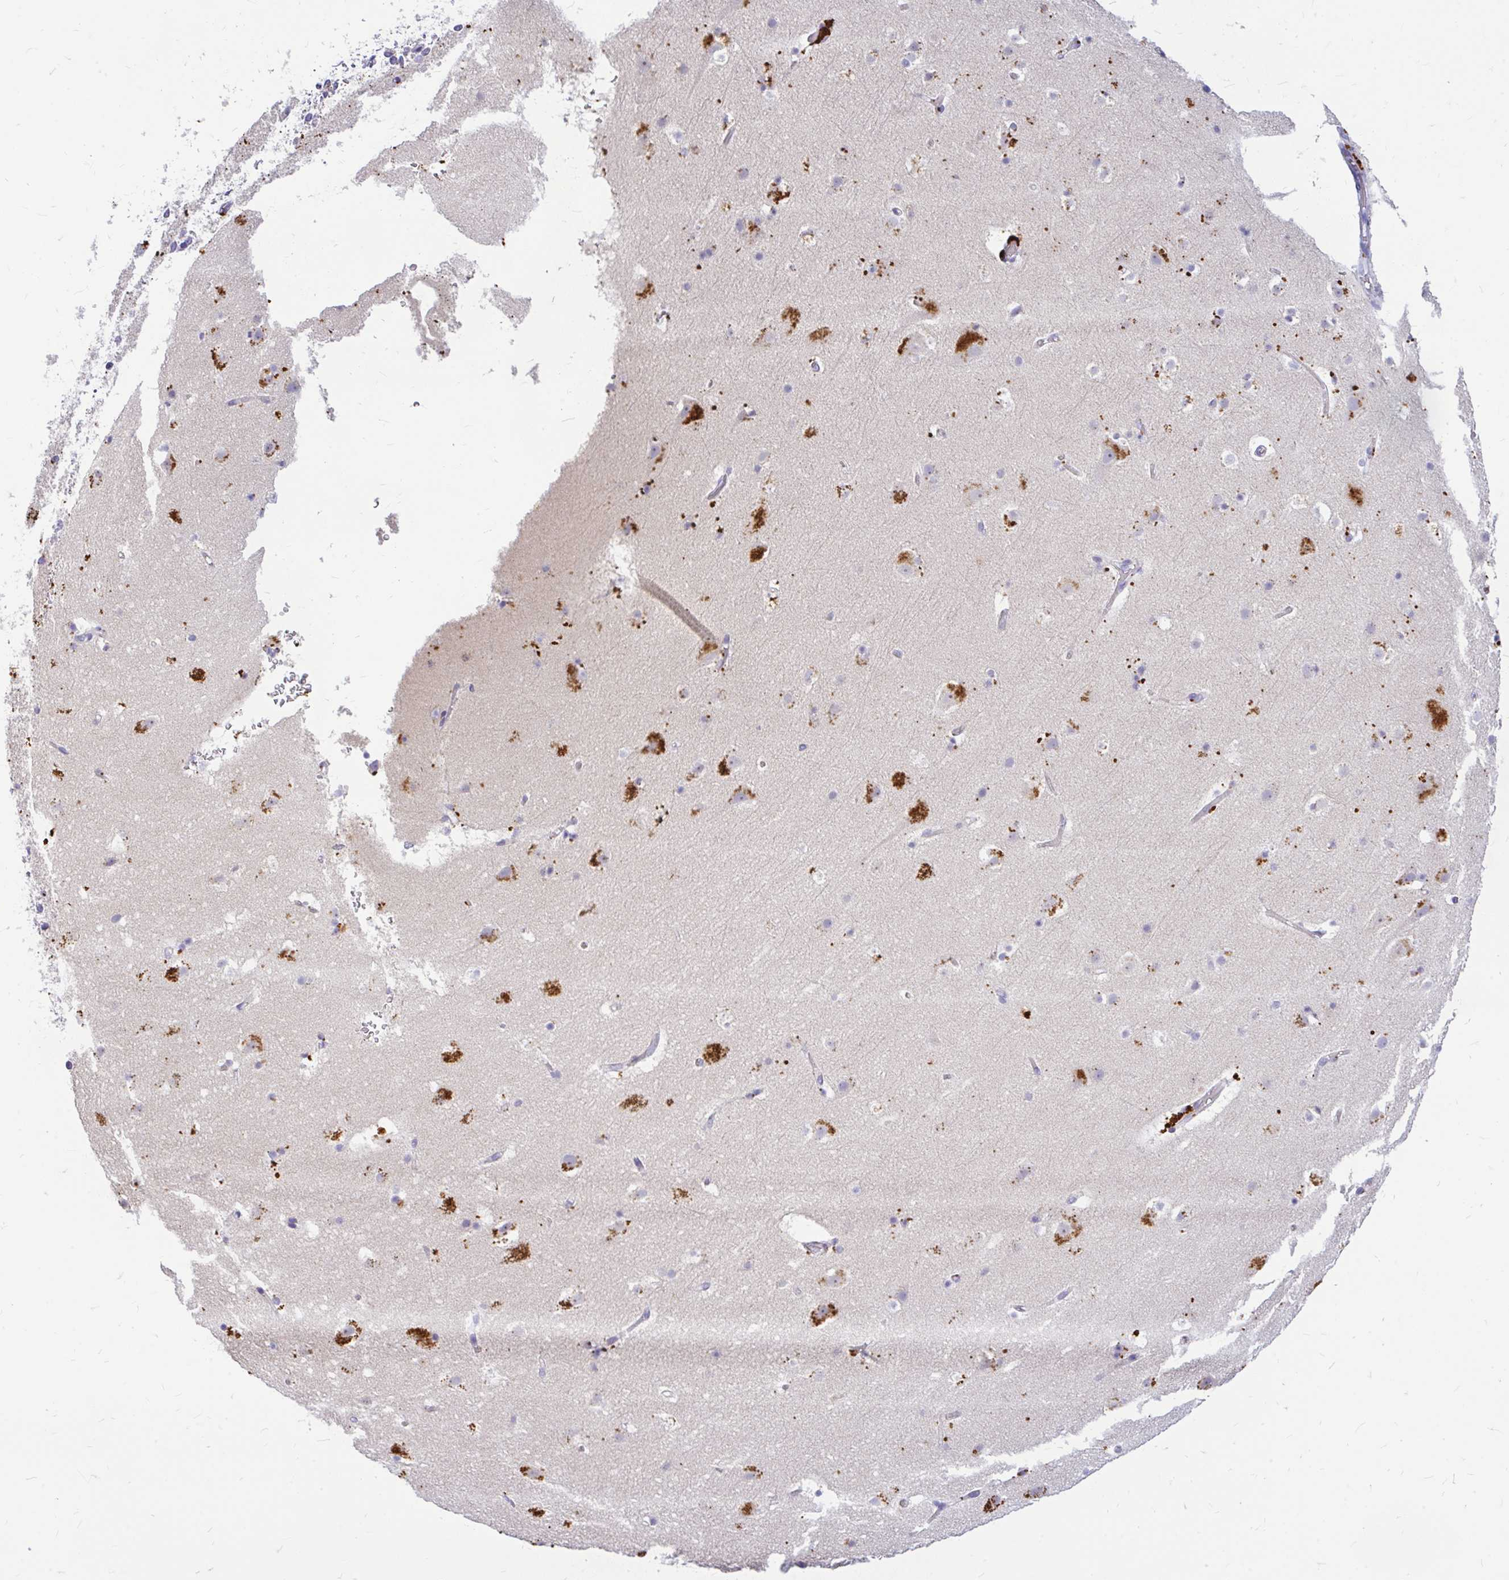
{"staining": {"intensity": "negative", "quantity": "none", "location": "none"}, "tissue": "cerebral cortex", "cell_type": "Endothelial cells", "image_type": "normal", "snomed": [{"axis": "morphology", "description": "Normal tissue, NOS"}, {"axis": "topography", "description": "Cerebral cortex"}], "caption": "High power microscopy histopathology image of an IHC micrograph of benign cerebral cortex, revealing no significant staining in endothelial cells. (Stains: DAB immunohistochemistry (IHC) with hematoxylin counter stain, Microscopy: brightfield microscopy at high magnification).", "gene": "MAP1LC3A", "patient": {"sex": "female", "age": 42}}